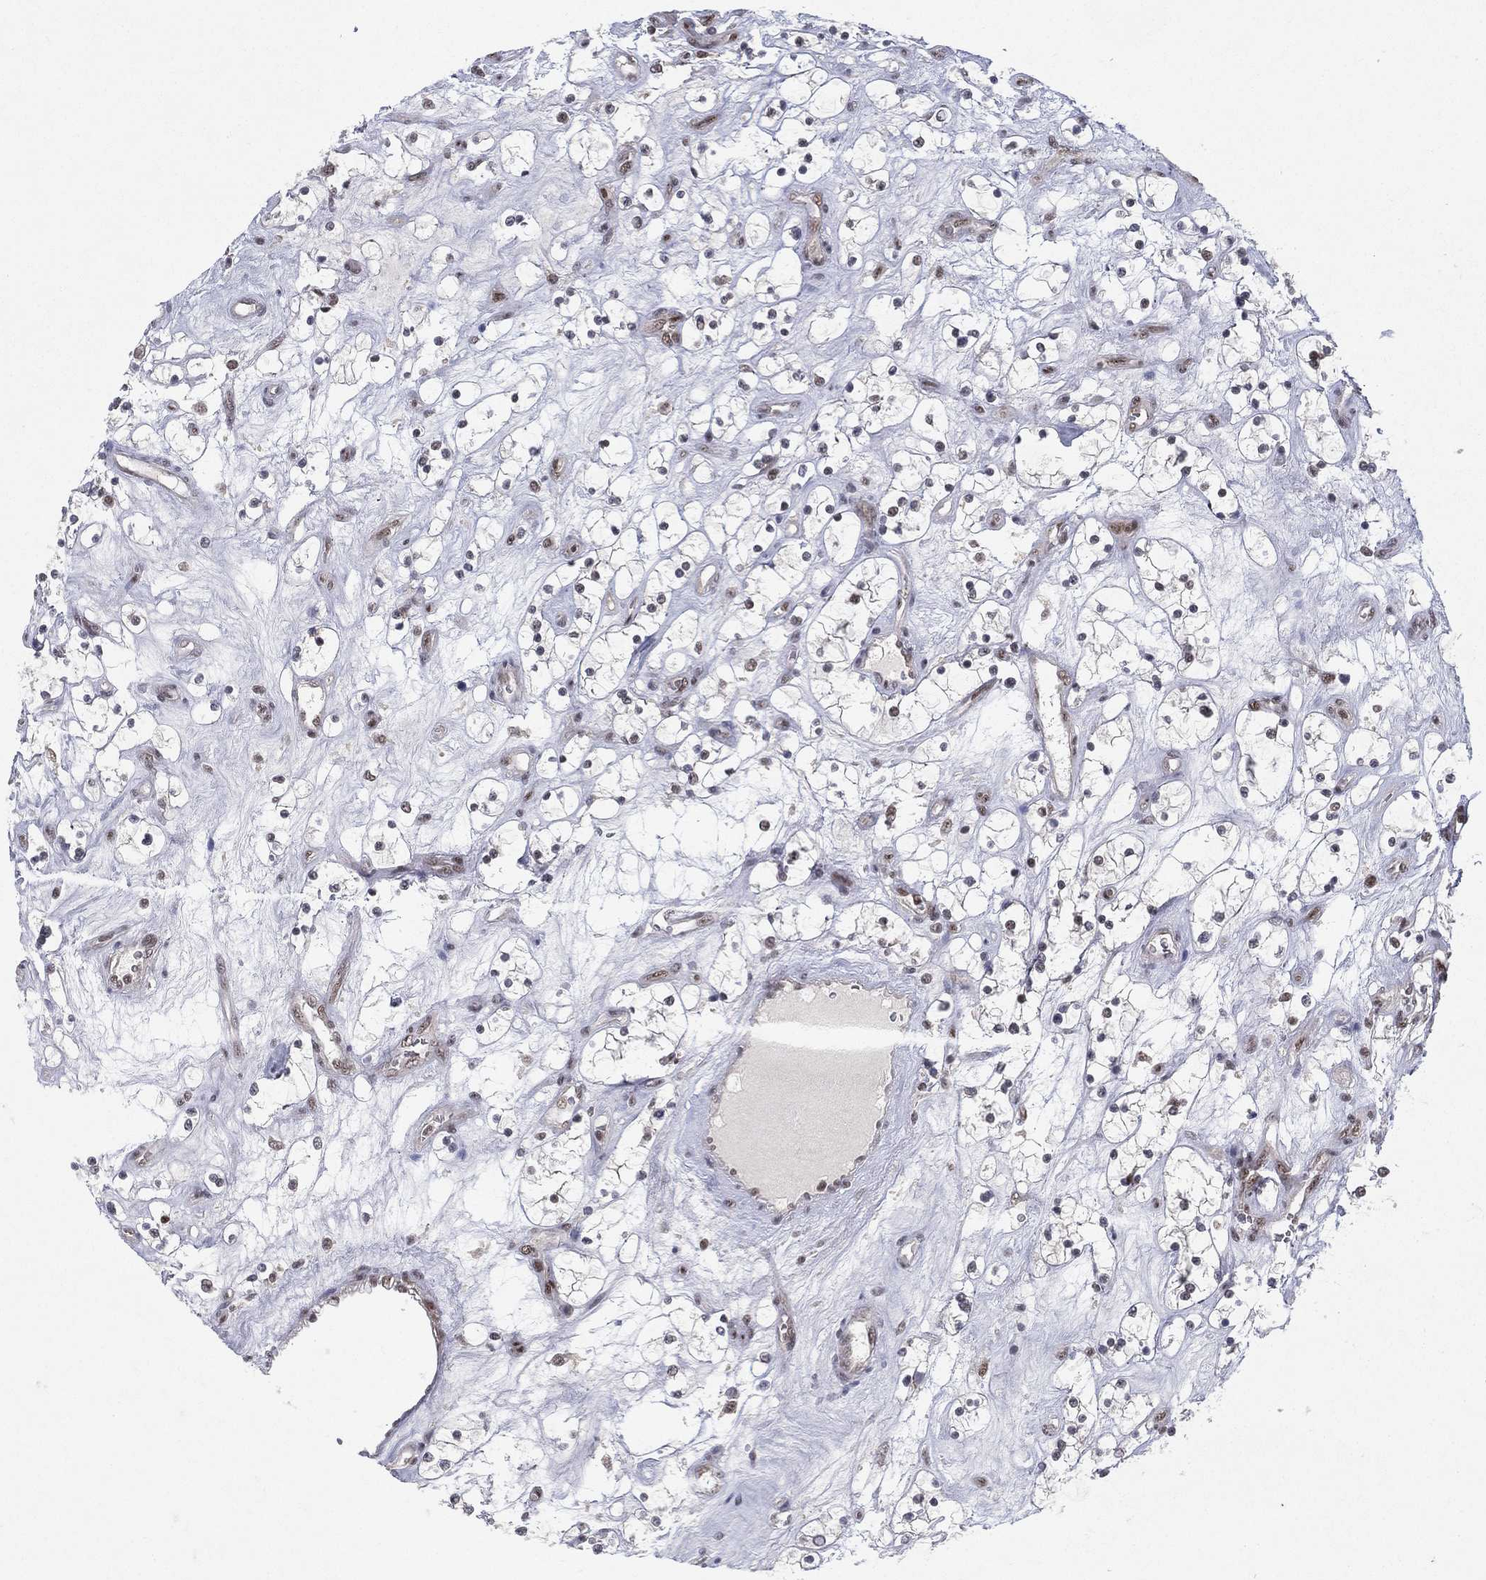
{"staining": {"intensity": "moderate", "quantity": "<25%", "location": "nuclear"}, "tissue": "renal cancer", "cell_type": "Tumor cells", "image_type": "cancer", "snomed": [{"axis": "morphology", "description": "Adenocarcinoma, NOS"}, {"axis": "topography", "description": "Kidney"}], "caption": "This photomicrograph reveals IHC staining of human renal adenocarcinoma, with low moderate nuclear expression in about <25% of tumor cells.", "gene": "DGCR8", "patient": {"sex": "female", "age": 69}}